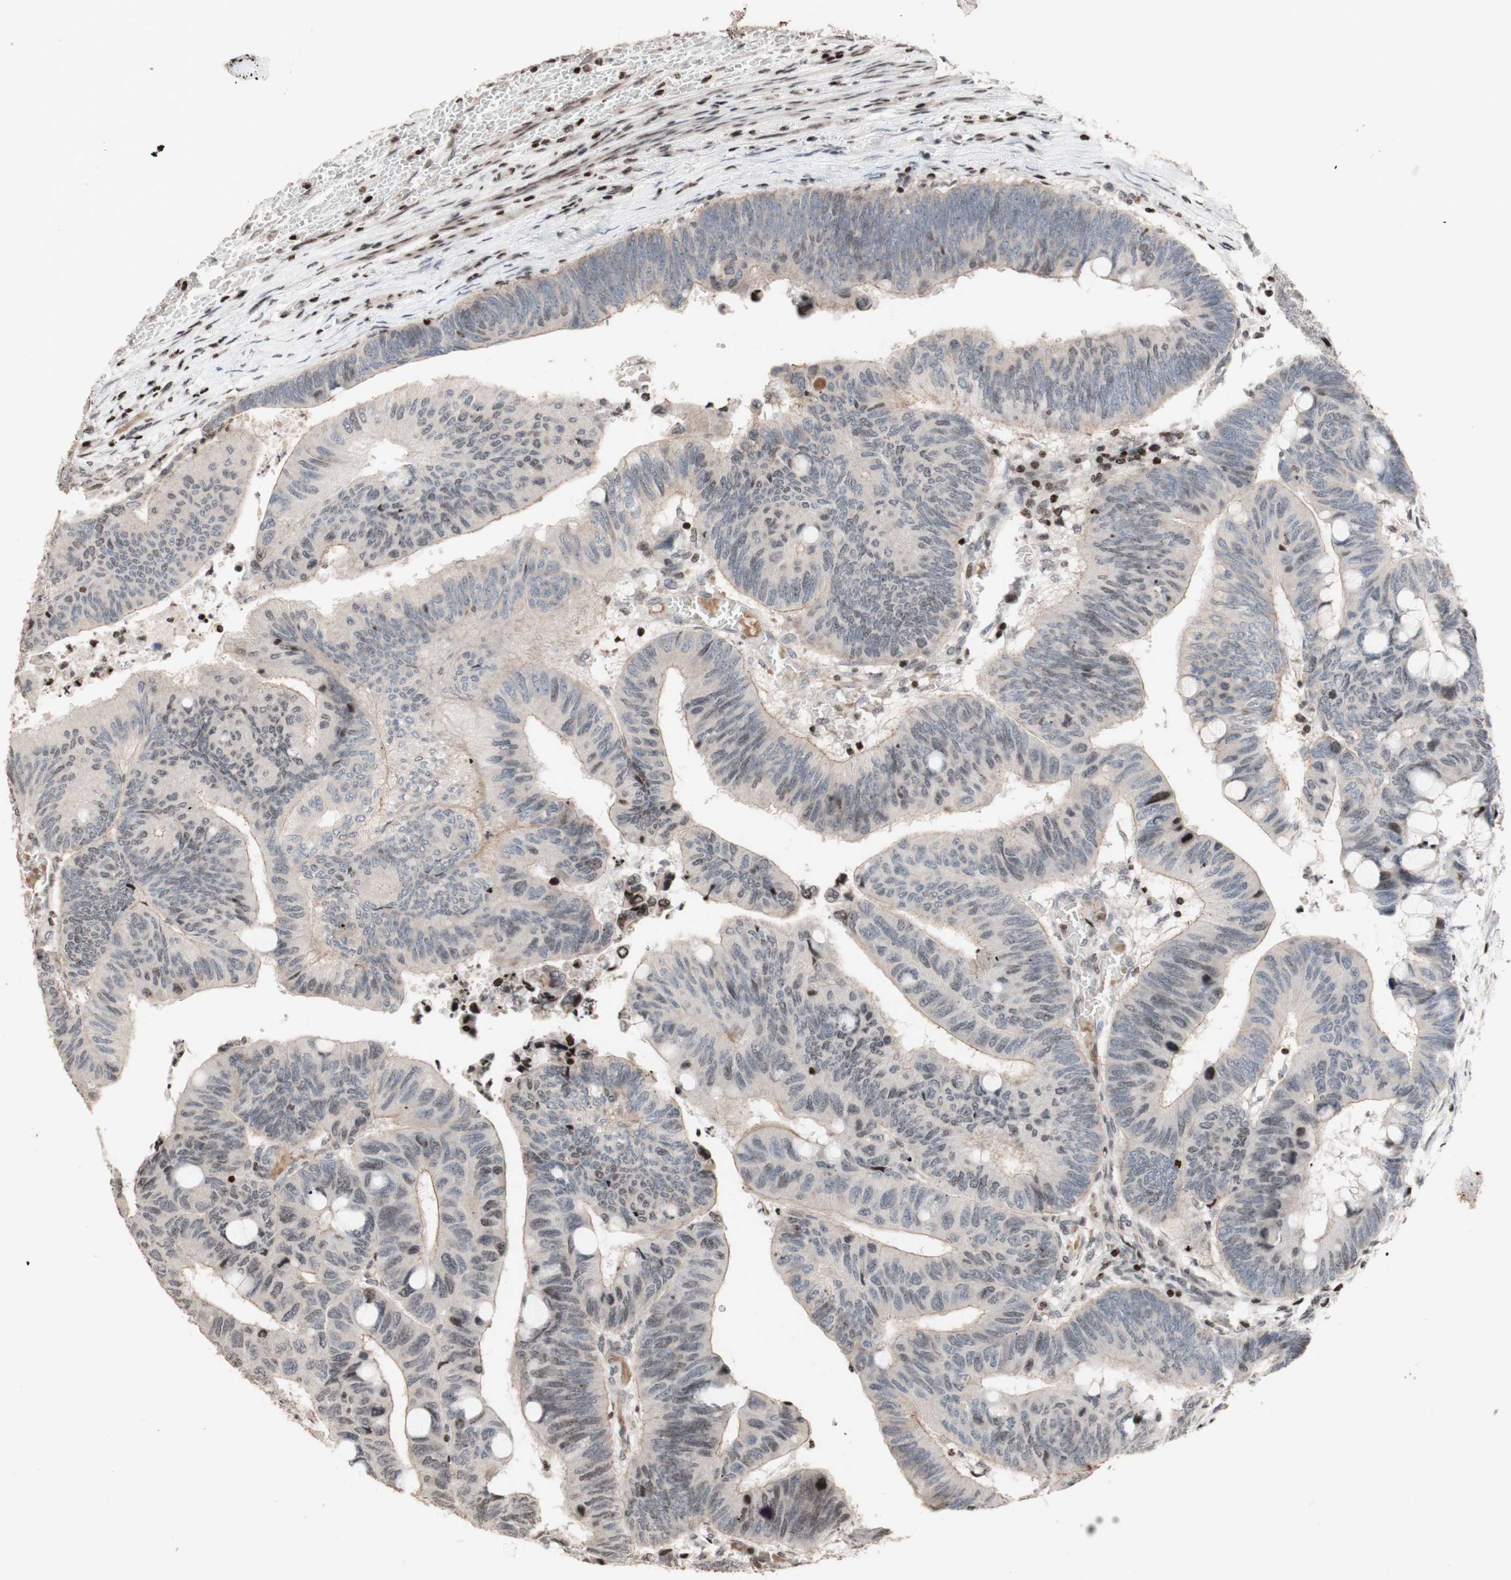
{"staining": {"intensity": "weak", "quantity": "<25%", "location": "nuclear"}, "tissue": "colorectal cancer", "cell_type": "Tumor cells", "image_type": "cancer", "snomed": [{"axis": "morphology", "description": "Normal tissue, NOS"}, {"axis": "morphology", "description": "Adenocarcinoma, NOS"}, {"axis": "topography", "description": "Rectum"}, {"axis": "topography", "description": "Peripheral nerve tissue"}], "caption": "This is an immunohistochemistry histopathology image of colorectal adenocarcinoma. There is no staining in tumor cells.", "gene": "POLA1", "patient": {"sex": "male", "age": 92}}